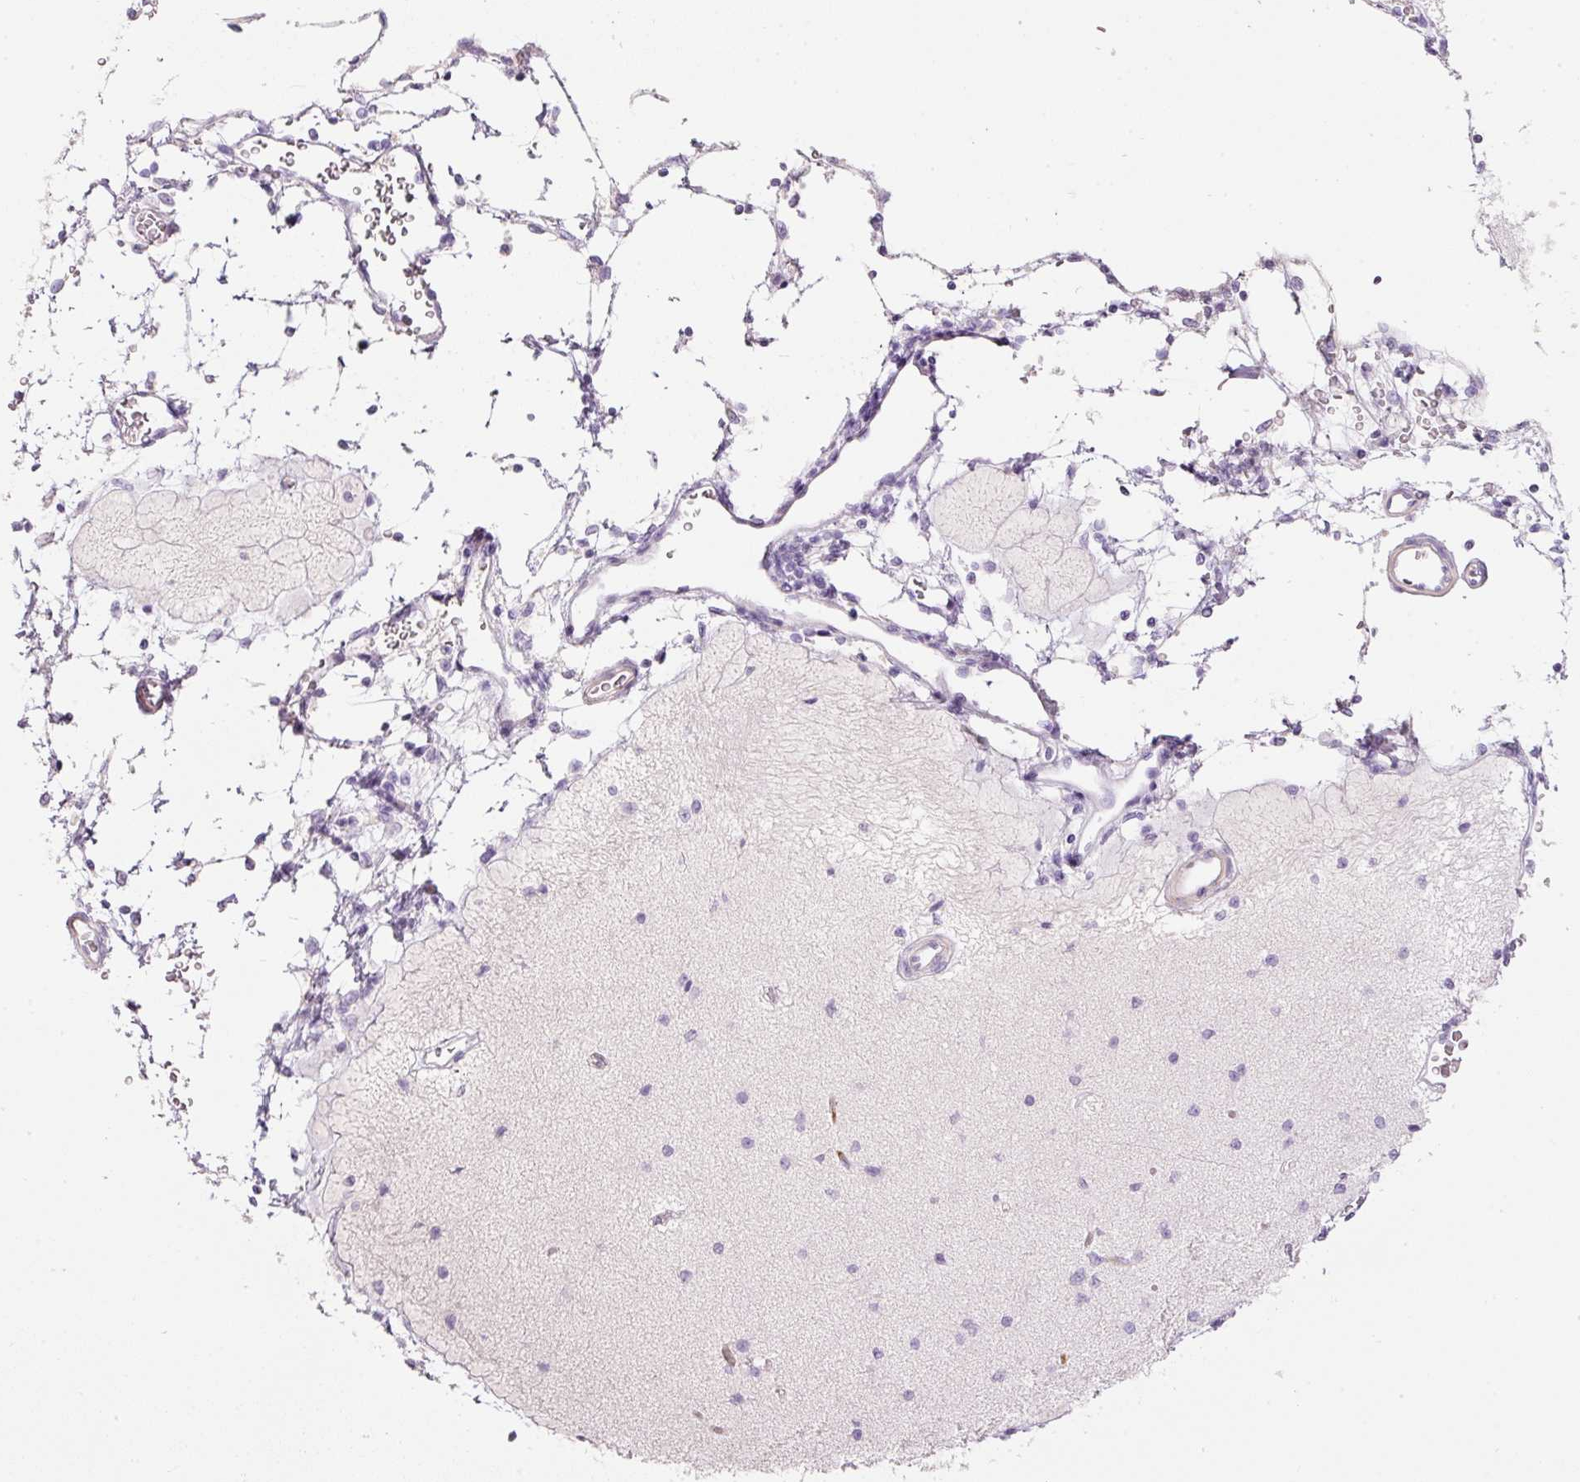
{"staining": {"intensity": "negative", "quantity": "none", "location": "none"}, "tissue": "cerebral cortex", "cell_type": "Endothelial cells", "image_type": "normal", "snomed": [{"axis": "morphology", "description": "Normal tissue, NOS"}, {"axis": "morphology", "description": "Inflammation, NOS"}, {"axis": "topography", "description": "Cerebral cortex"}], "caption": "High power microscopy image of an immunohistochemistry micrograph of benign cerebral cortex, revealing no significant staining in endothelial cells. The staining is performed using DAB (3,3'-diaminobenzidine) brown chromogen with nuclei counter-stained in using hematoxylin.", "gene": "PDXDC1", "patient": {"sex": "male", "age": 6}}